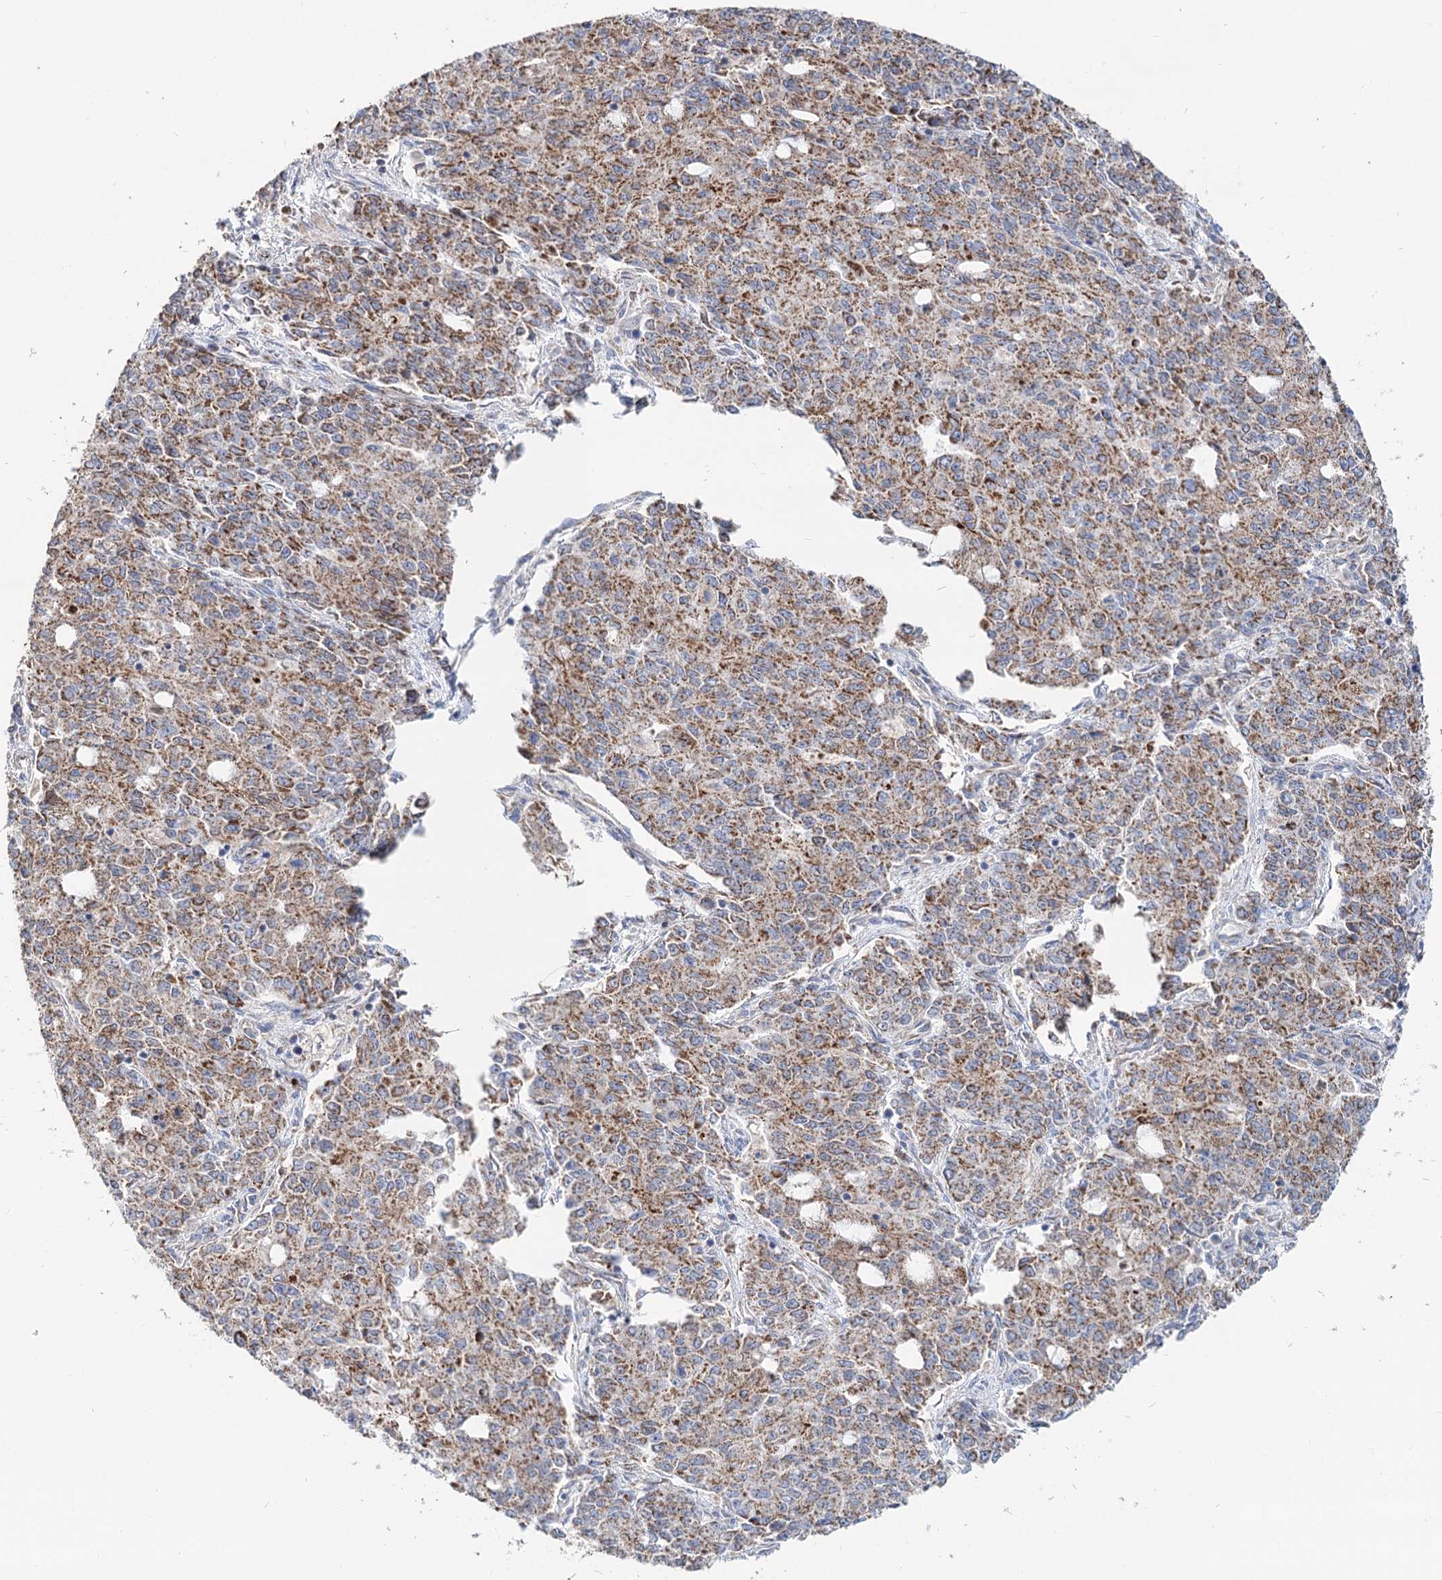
{"staining": {"intensity": "moderate", "quantity": ">75%", "location": "cytoplasmic/membranous"}, "tissue": "endometrial cancer", "cell_type": "Tumor cells", "image_type": "cancer", "snomed": [{"axis": "morphology", "description": "Adenocarcinoma, NOS"}, {"axis": "topography", "description": "Endometrium"}], "caption": "Endometrial cancer tissue shows moderate cytoplasmic/membranous positivity in approximately >75% of tumor cells, visualized by immunohistochemistry.", "gene": "MCCC2", "patient": {"sex": "female", "age": 50}}